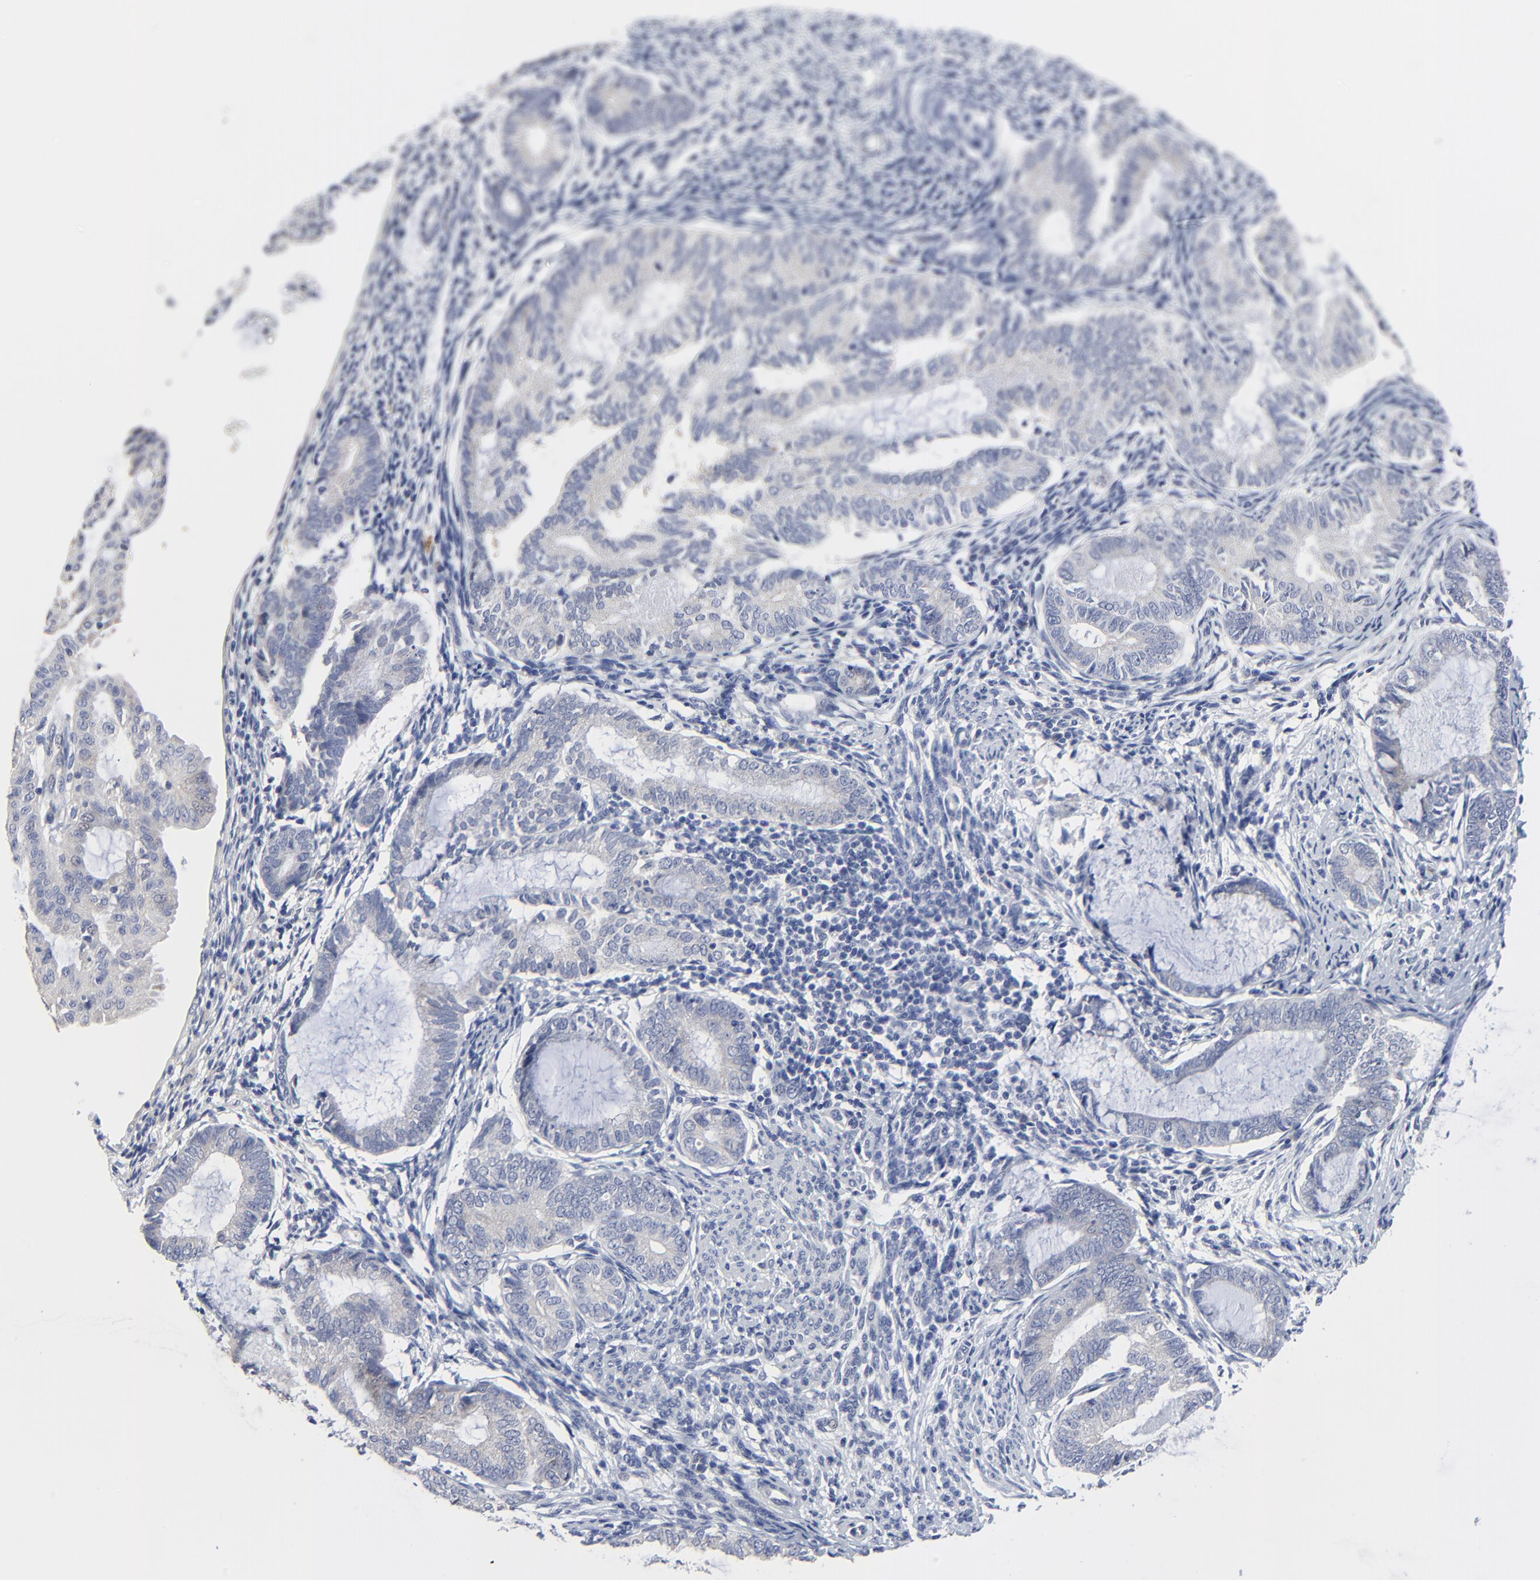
{"staining": {"intensity": "negative", "quantity": "none", "location": "none"}, "tissue": "endometrial cancer", "cell_type": "Tumor cells", "image_type": "cancer", "snomed": [{"axis": "morphology", "description": "Adenocarcinoma, NOS"}, {"axis": "topography", "description": "Endometrium"}], "caption": "The immunohistochemistry (IHC) histopathology image has no significant positivity in tumor cells of endometrial adenocarcinoma tissue.", "gene": "DHRSX", "patient": {"sex": "female", "age": 63}}